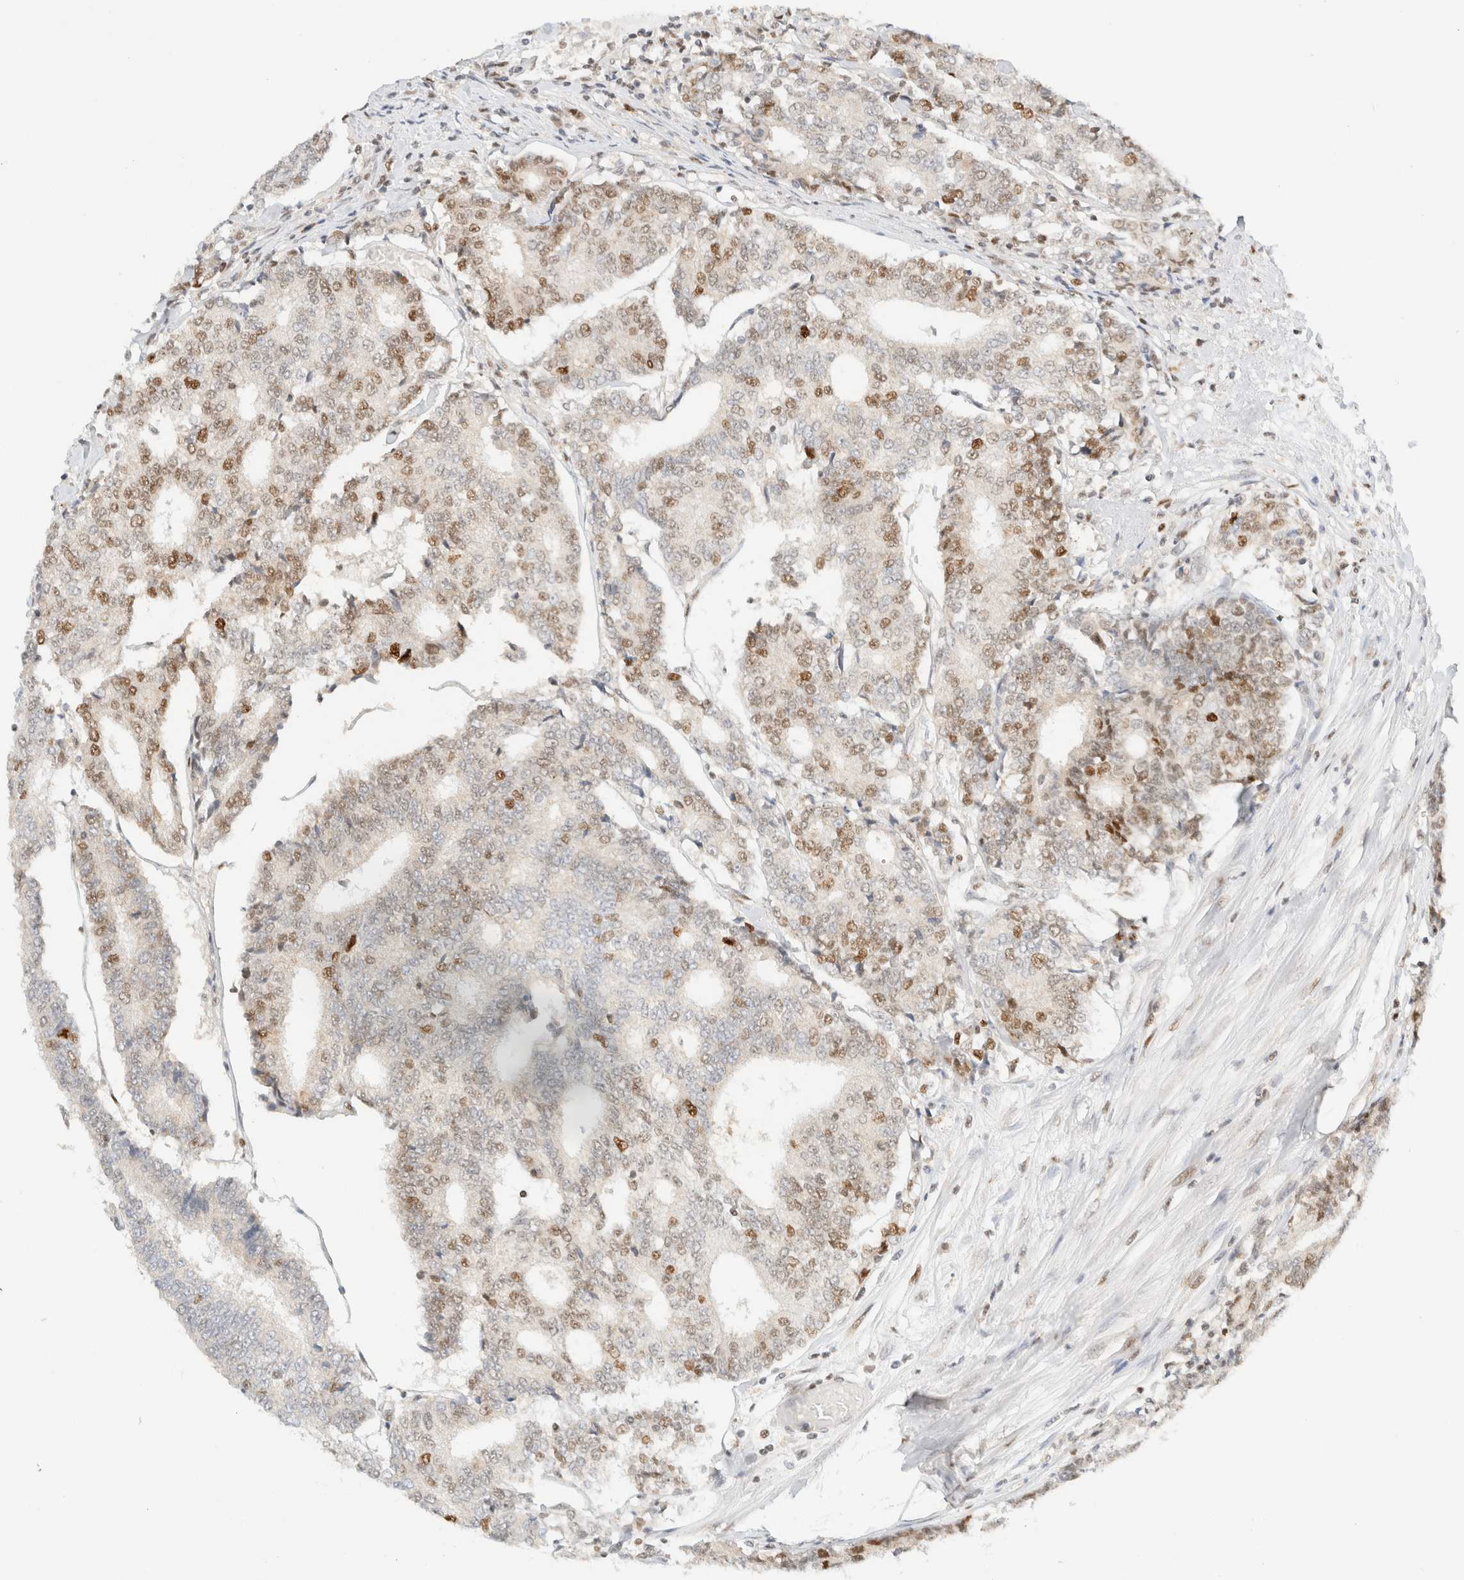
{"staining": {"intensity": "moderate", "quantity": "25%-75%", "location": "nuclear"}, "tissue": "prostate cancer", "cell_type": "Tumor cells", "image_type": "cancer", "snomed": [{"axis": "morphology", "description": "Normal tissue, NOS"}, {"axis": "morphology", "description": "Adenocarcinoma, High grade"}, {"axis": "topography", "description": "Prostate"}, {"axis": "topography", "description": "Seminal veicle"}], "caption": "A brown stain highlights moderate nuclear staining of a protein in human prostate cancer tumor cells.", "gene": "DDB2", "patient": {"sex": "male", "age": 55}}